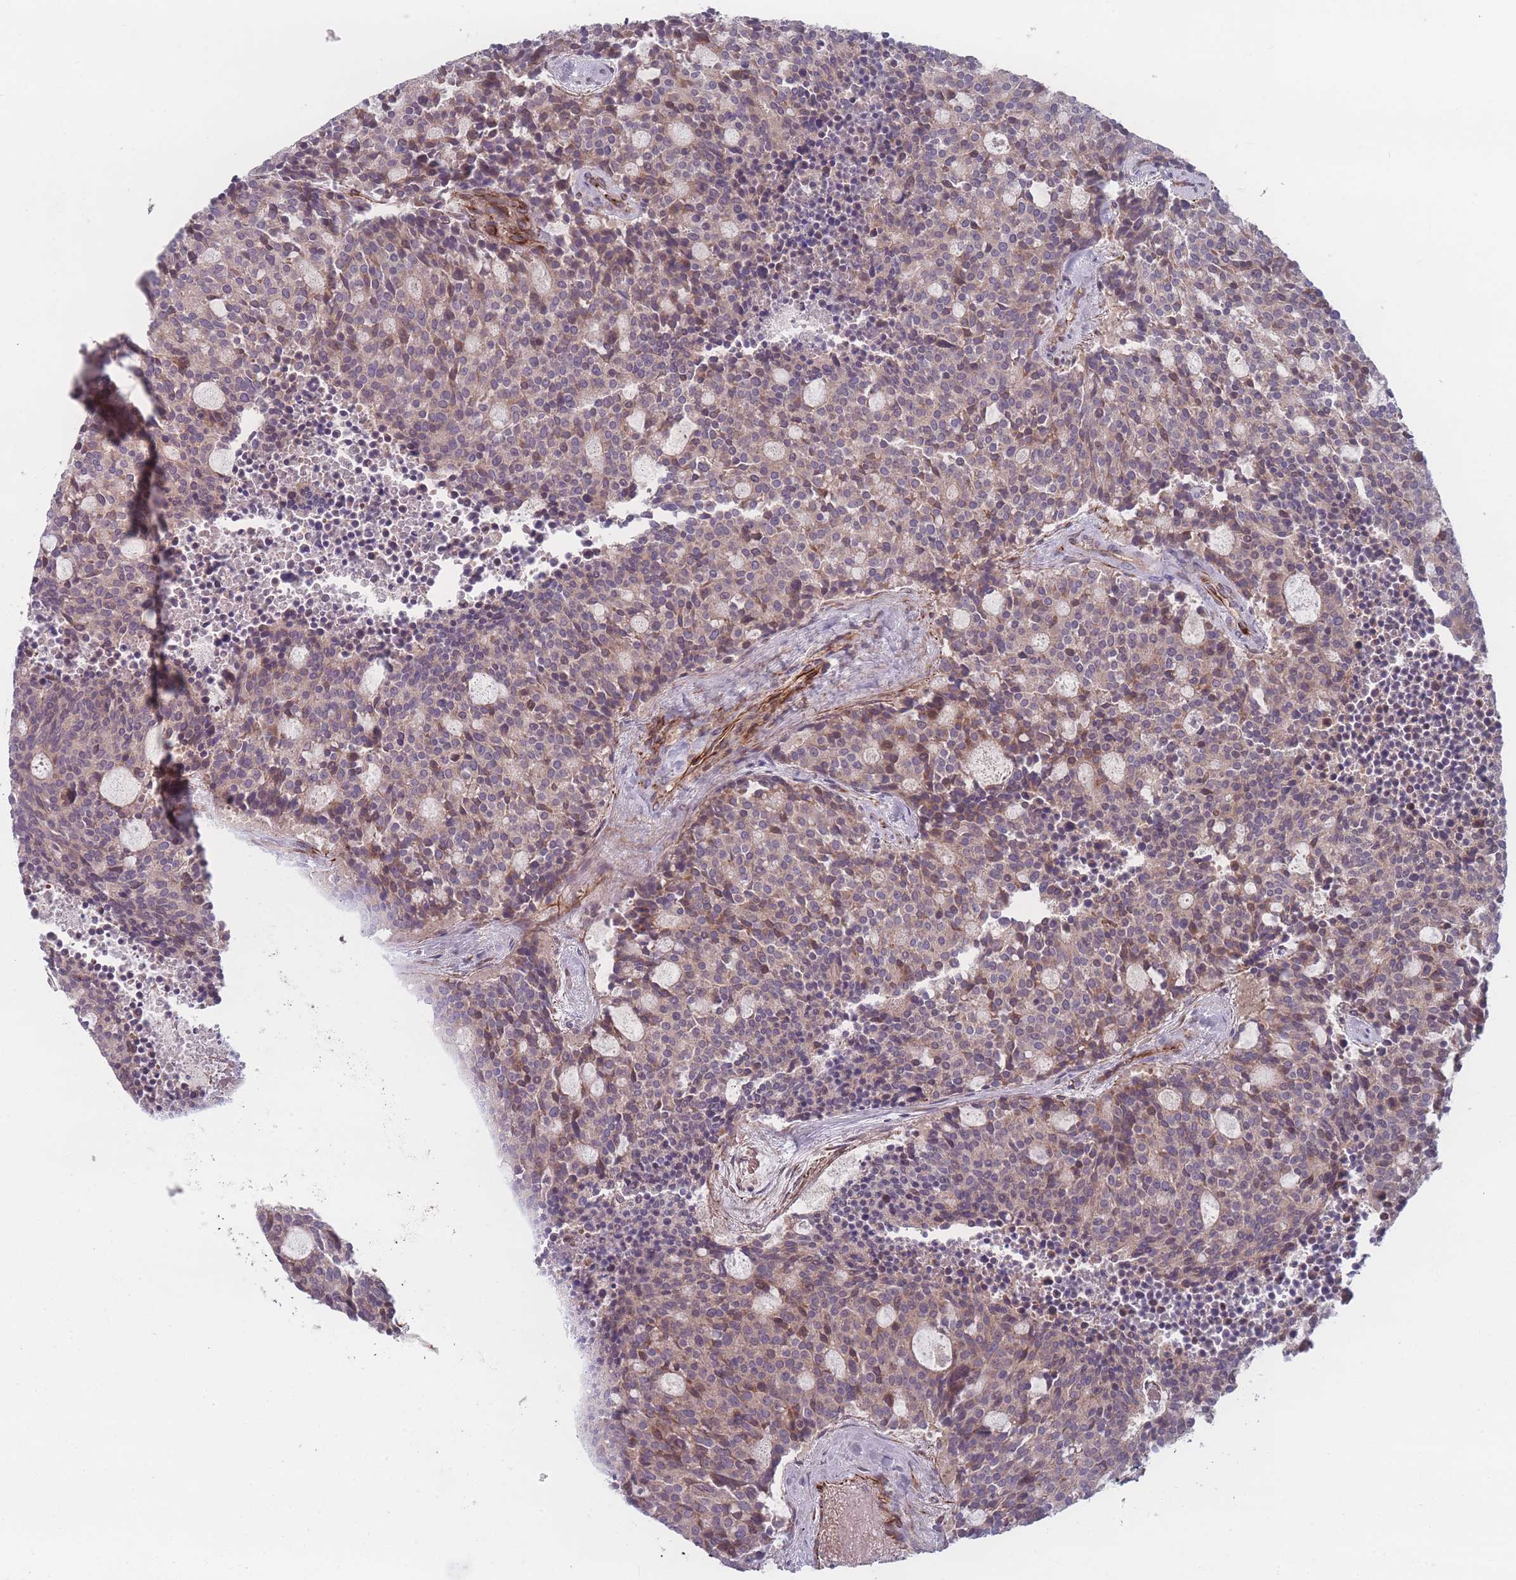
{"staining": {"intensity": "weak", "quantity": "<25%", "location": "cytoplasmic/membranous"}, "tissue": "carcinoid", "cell_type": "Tumor cells", "image_type": "cancer", "snomed": [{"axis": "morphology", "description": "Carcinoid, malignant, NOS"}, {"axis": "topography", "description": "Pancreas"}], "caption": "DAB immunohistochemical staining of carcinoid demonstrates no significant positivity in tumor cells. (DAB immunohistochemistry with hematoxylin counter stain).", "gene": "EEF1AKMT2", "patient": {"sex": "female", "age": 54}}